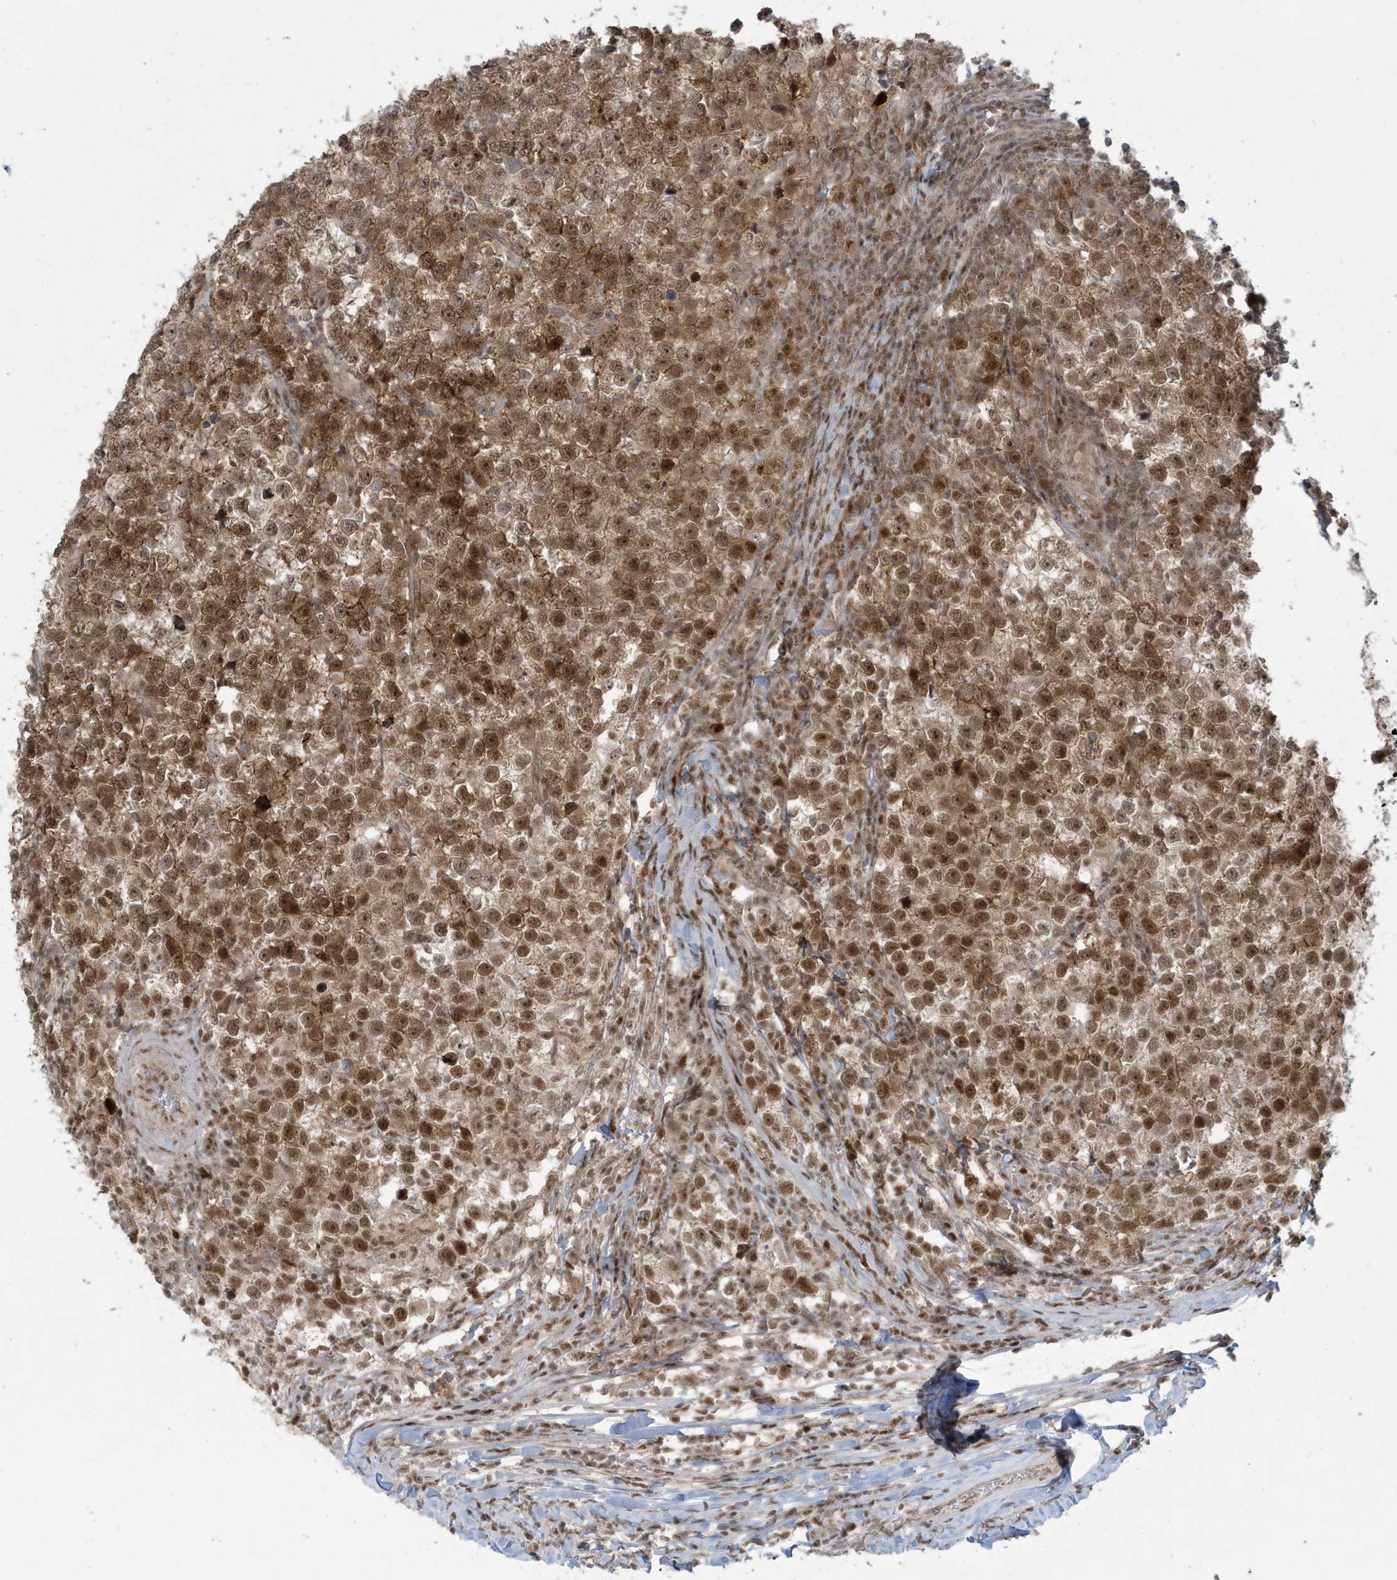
{"staining": {"intensity": "moderate", "quantity": ">75%", "location": "cytoplasmic/membranous,nuclear"}, "tissue": "testis cancer", "cell_type": "Tumor cells", "image_type": "cancer", "snomed": [{"axis": "morphology", "description": "Normal tissue, NOS"}, {"axis": "morphology", "description": "Seminoma, NOS"}, {"axis": "topography", "description": "Testis"}], "caption": "Brown immunohistochemical staining in testis cancer (seminoma) demonstrates moderate cytoplasmic/membranous and nuclear positivity in approximately >75% of tumor cells.", "gene": "C1orf52", "patient": {"sex": "male", "age": 43}}